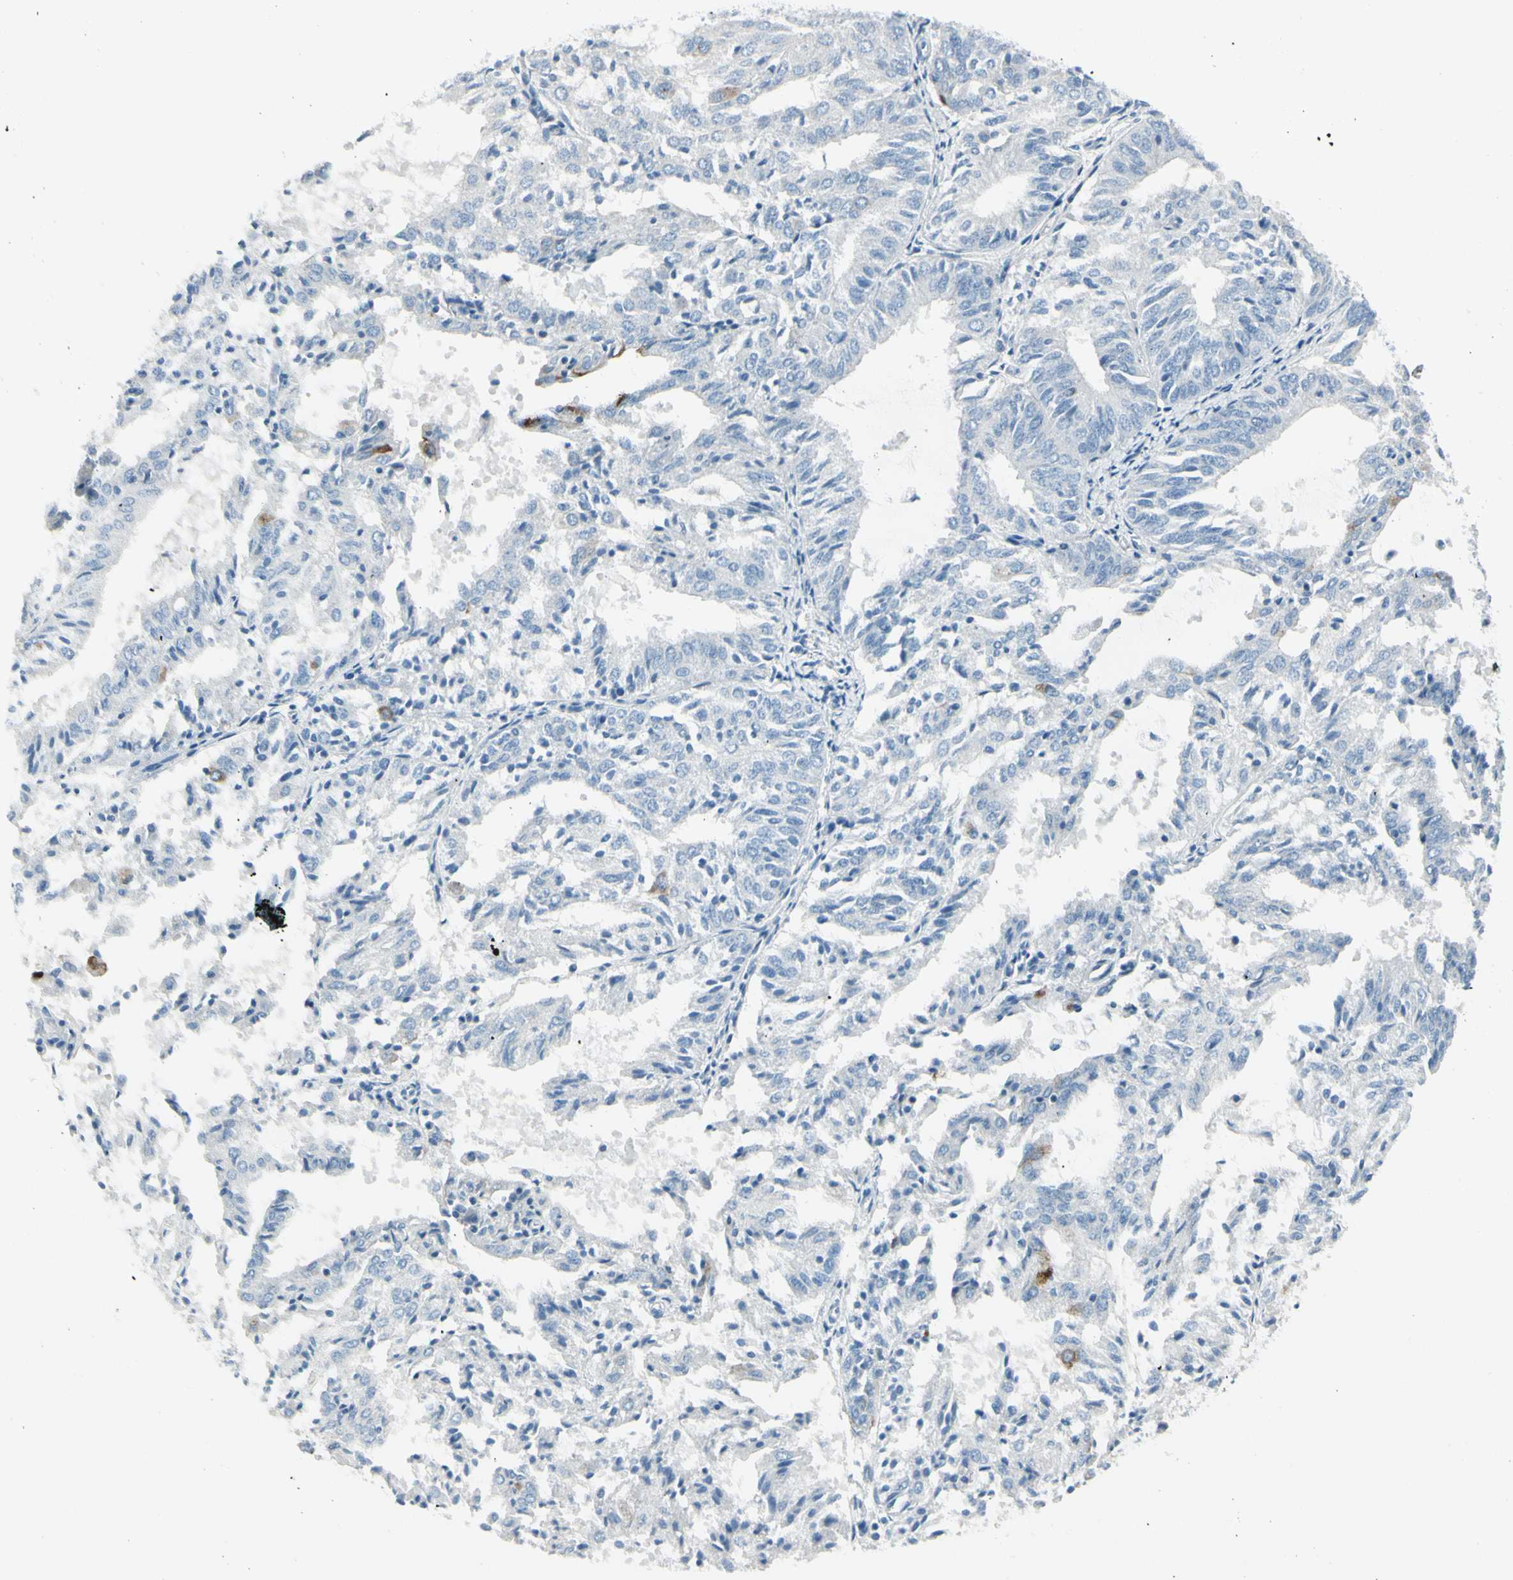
{"staining": {"intensity": "negative", "quantity": "none", "location": "none"}, "tissue": "endometrial cancer", "cell_type": "Tumor cells", "image_type": "cancer", "snomed": [{"axis": "morphology", "description": "Adenocarcinoma, NOS"}, {"axis": "topography", "description": "Uterus"}], "caption": "Human endometrial adenocarcinoma stained for a protein using immunohistochemistry (IHC) reveals no staining in tumor cells.", "gene": "DLG4", "patient": {"sex": "female", "age": 60}}